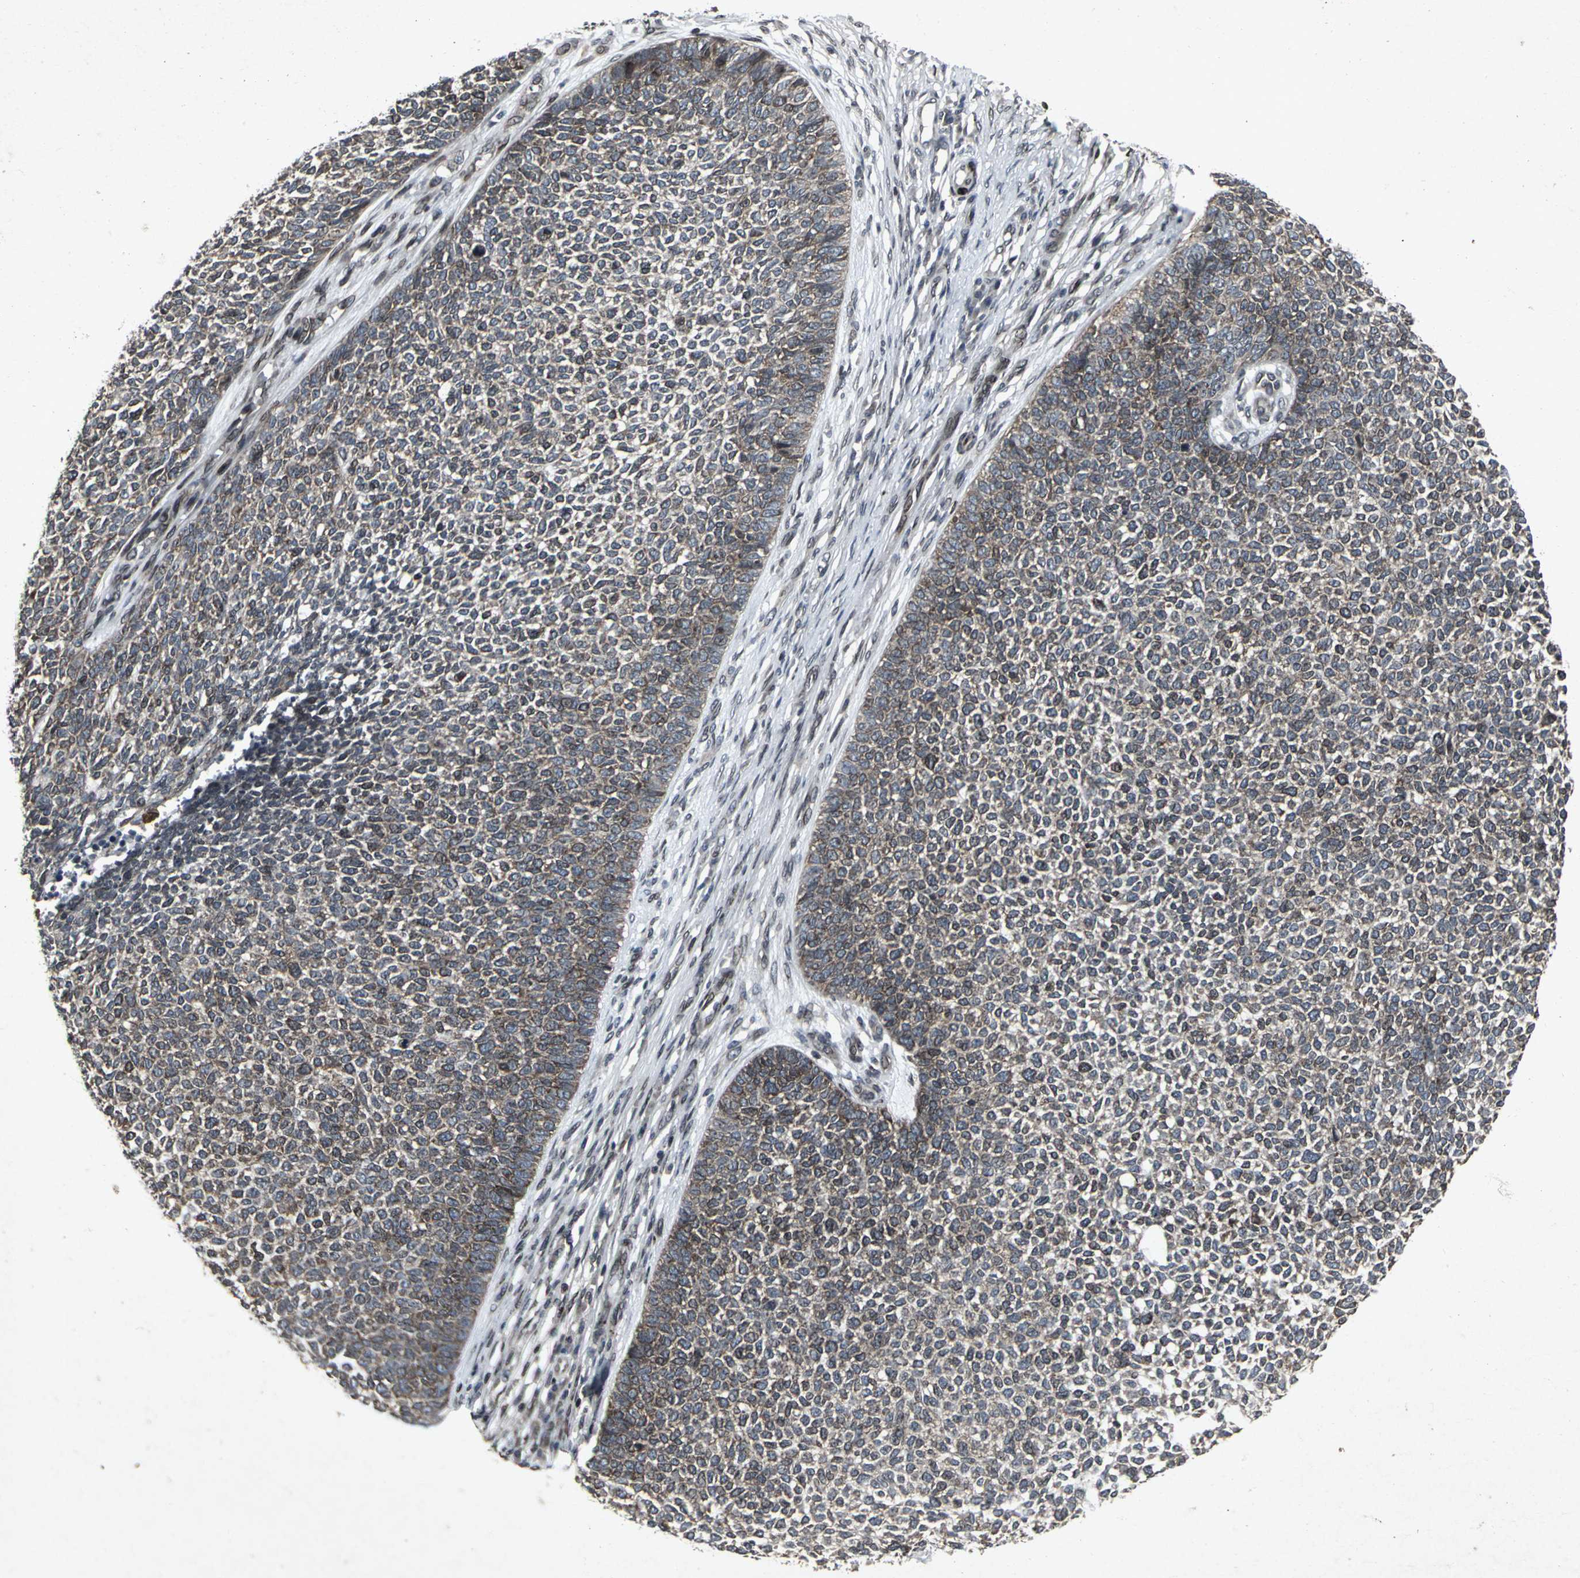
{"staining": {"intensity": "strong", "quantity": ">75%", "location": "cytoplasmic/membranous,nuclear"}, "tissue": "skin cancer", "cell_type": "Tumor cells", "image_type": "cancer", "snomed": [{"axis": "morphology", "description": "Basal cell carcinoma"}, {"axis": "topography", "description": "Skin"}], "caption": "Brown immunohistochemical staining in human skin cancer shows strong cytoplasmic/membranous and nuclear staining in about >75% of tumor cells. (Brightfield microscopy of DAB IHC at high magnification).", "gene": "SH2B3", "patient": {"sex": "female", "age": 84}}